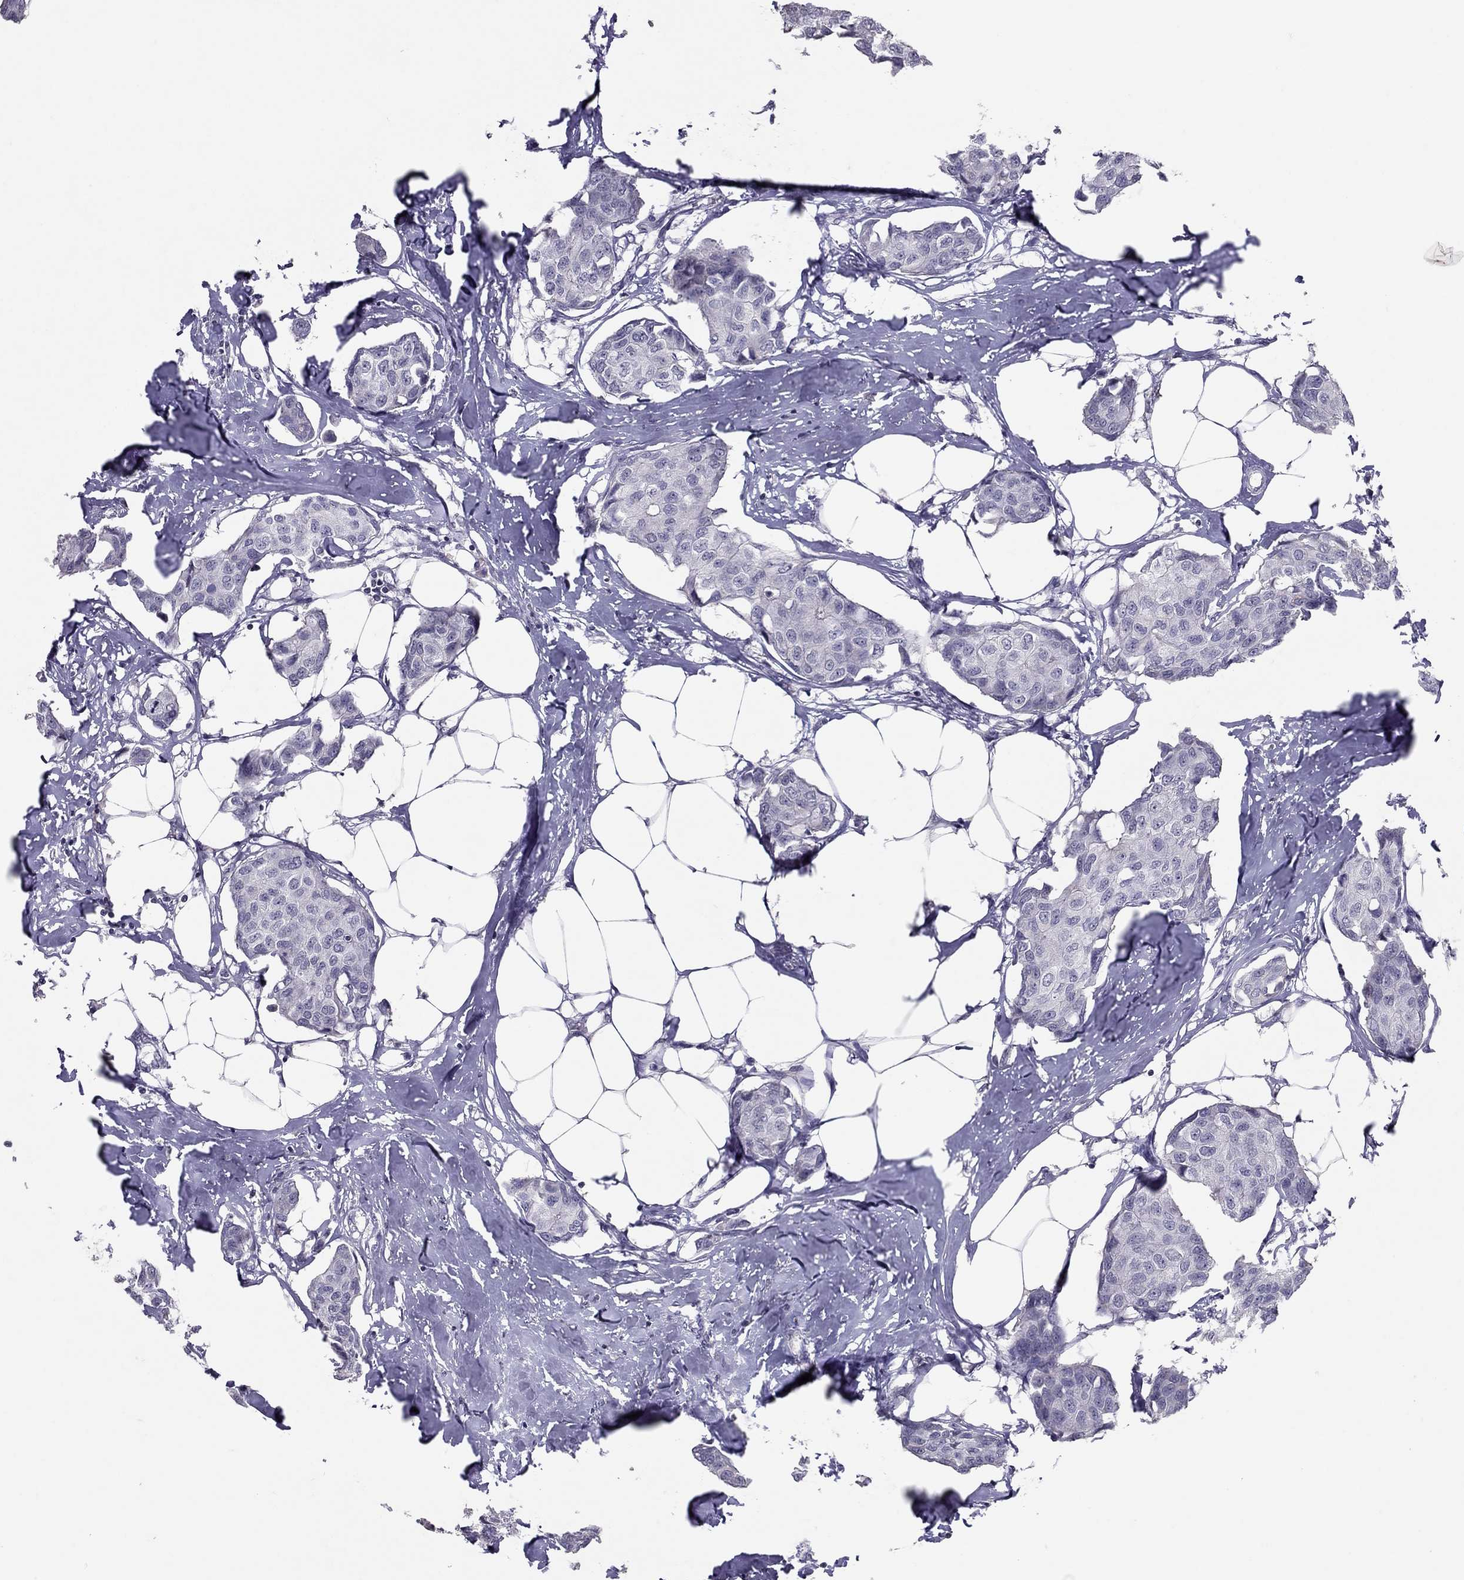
{"staining": {"intensity": "negative", "quantity": "none", "location": "none"}, "tissue": "breast cancer", "cell_type": "Tumor cells", "image_type": "cancer", "snomed": [{"axis": "morphology", "description": "Duct carcinoma"}, {"axis": "topography", "description": "Breast"}], "caption": "Immunohistochemistry (IHC) micrograph of human breast cancer stained for a protein (brown), which displays no positivity in tumor cells.", "gene": "TSHB", "patient": {"sex": "female", "age": 80}}